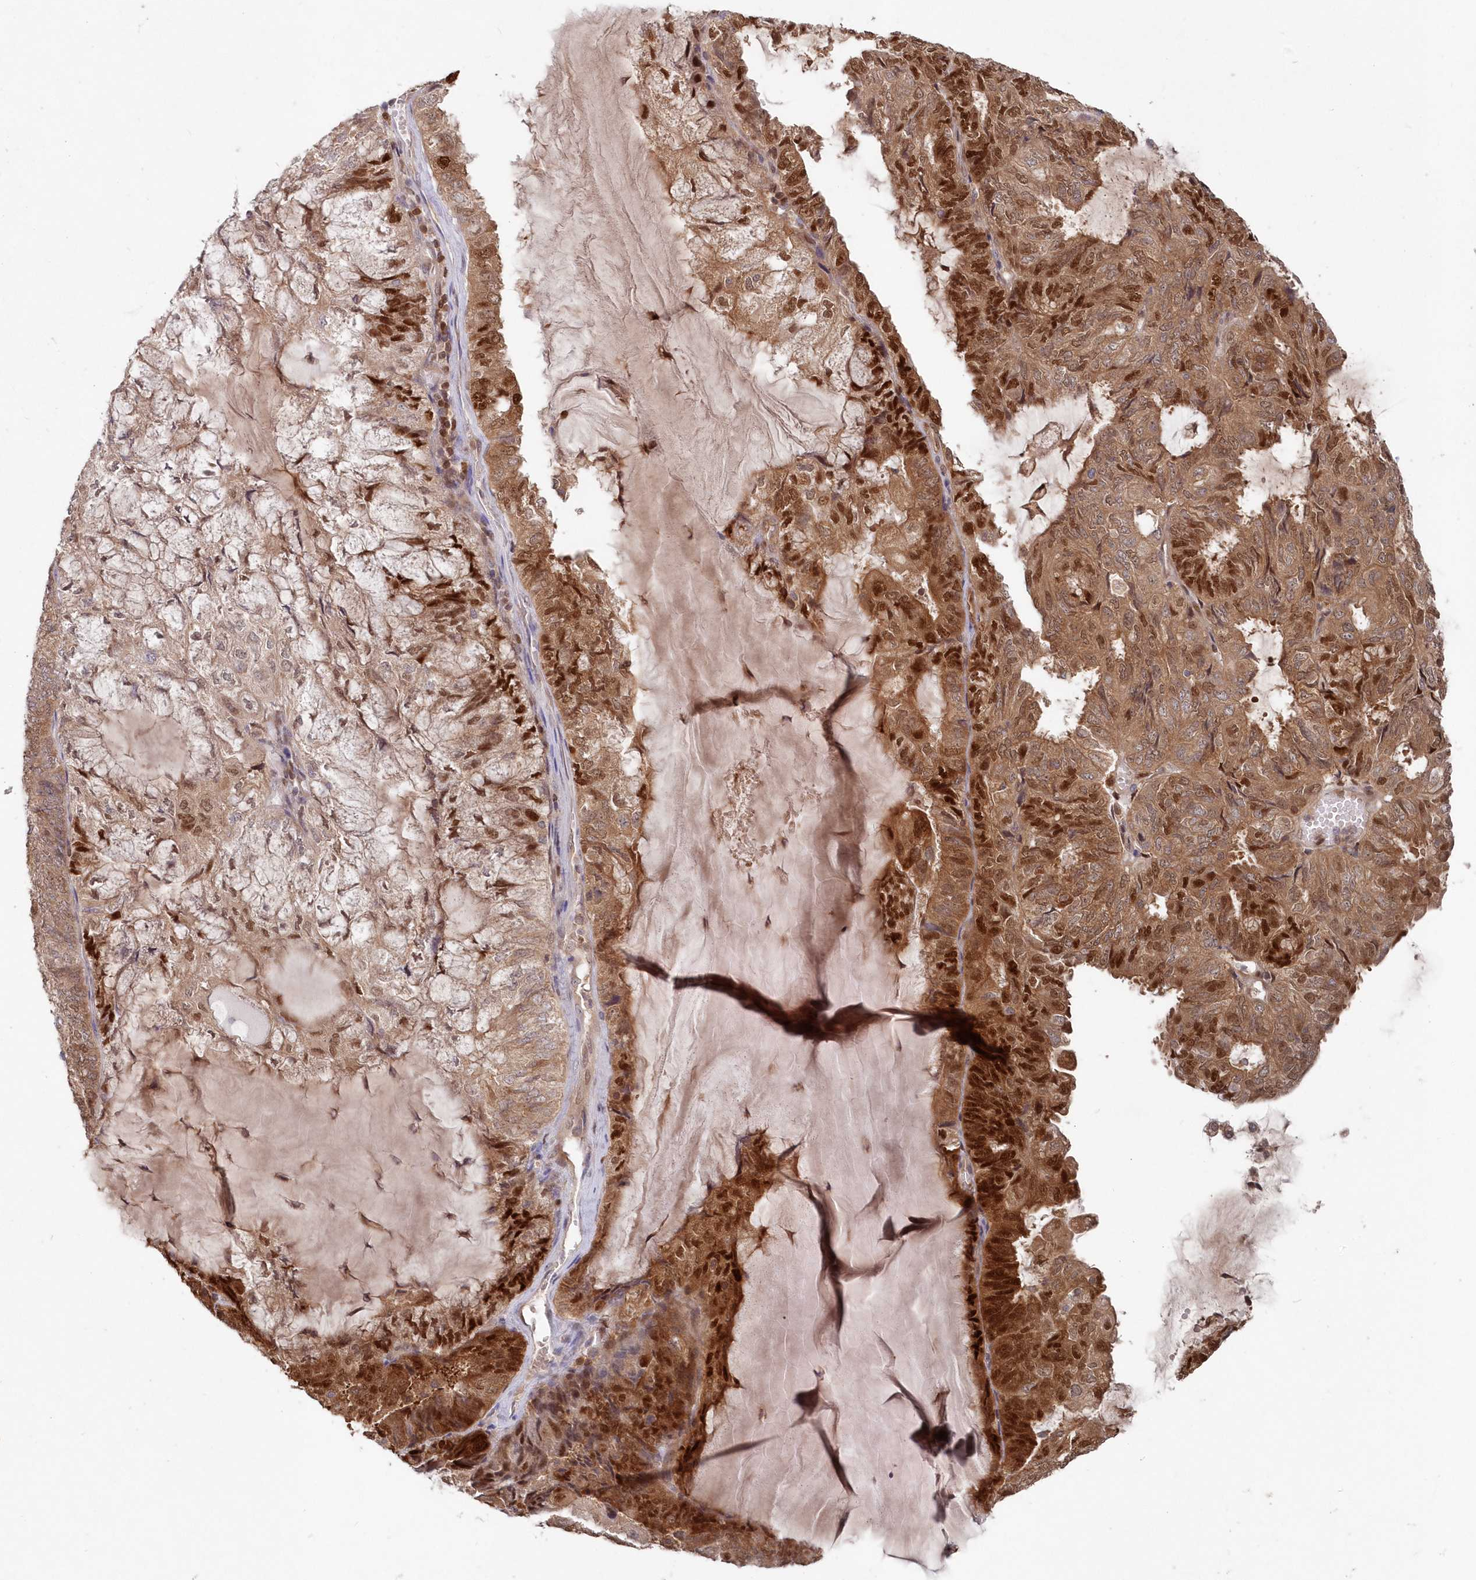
{"staining": {"intensity": "moderate", "quantity": ">75%", "location": "cytoplasmic/membranous,nuclear"}, "tissue": "endometrial cancer", "cell_type": "Tumor cells", "image_type": "cancer", "snomed": [{"axis": "morphology", "description": "Adenocarcinoma, NOS"}, {"axis": "topography", "description": "Endometrium"}], "caption": "Tumor cells display medium levels of moderate cytoplasmic/membranous and nuclear positivity in about >75% of cells in endometrial cancer (adenocarcinoma).", "gene": "ABHD14B", "patient": {"sex": "female", "age": 81}}